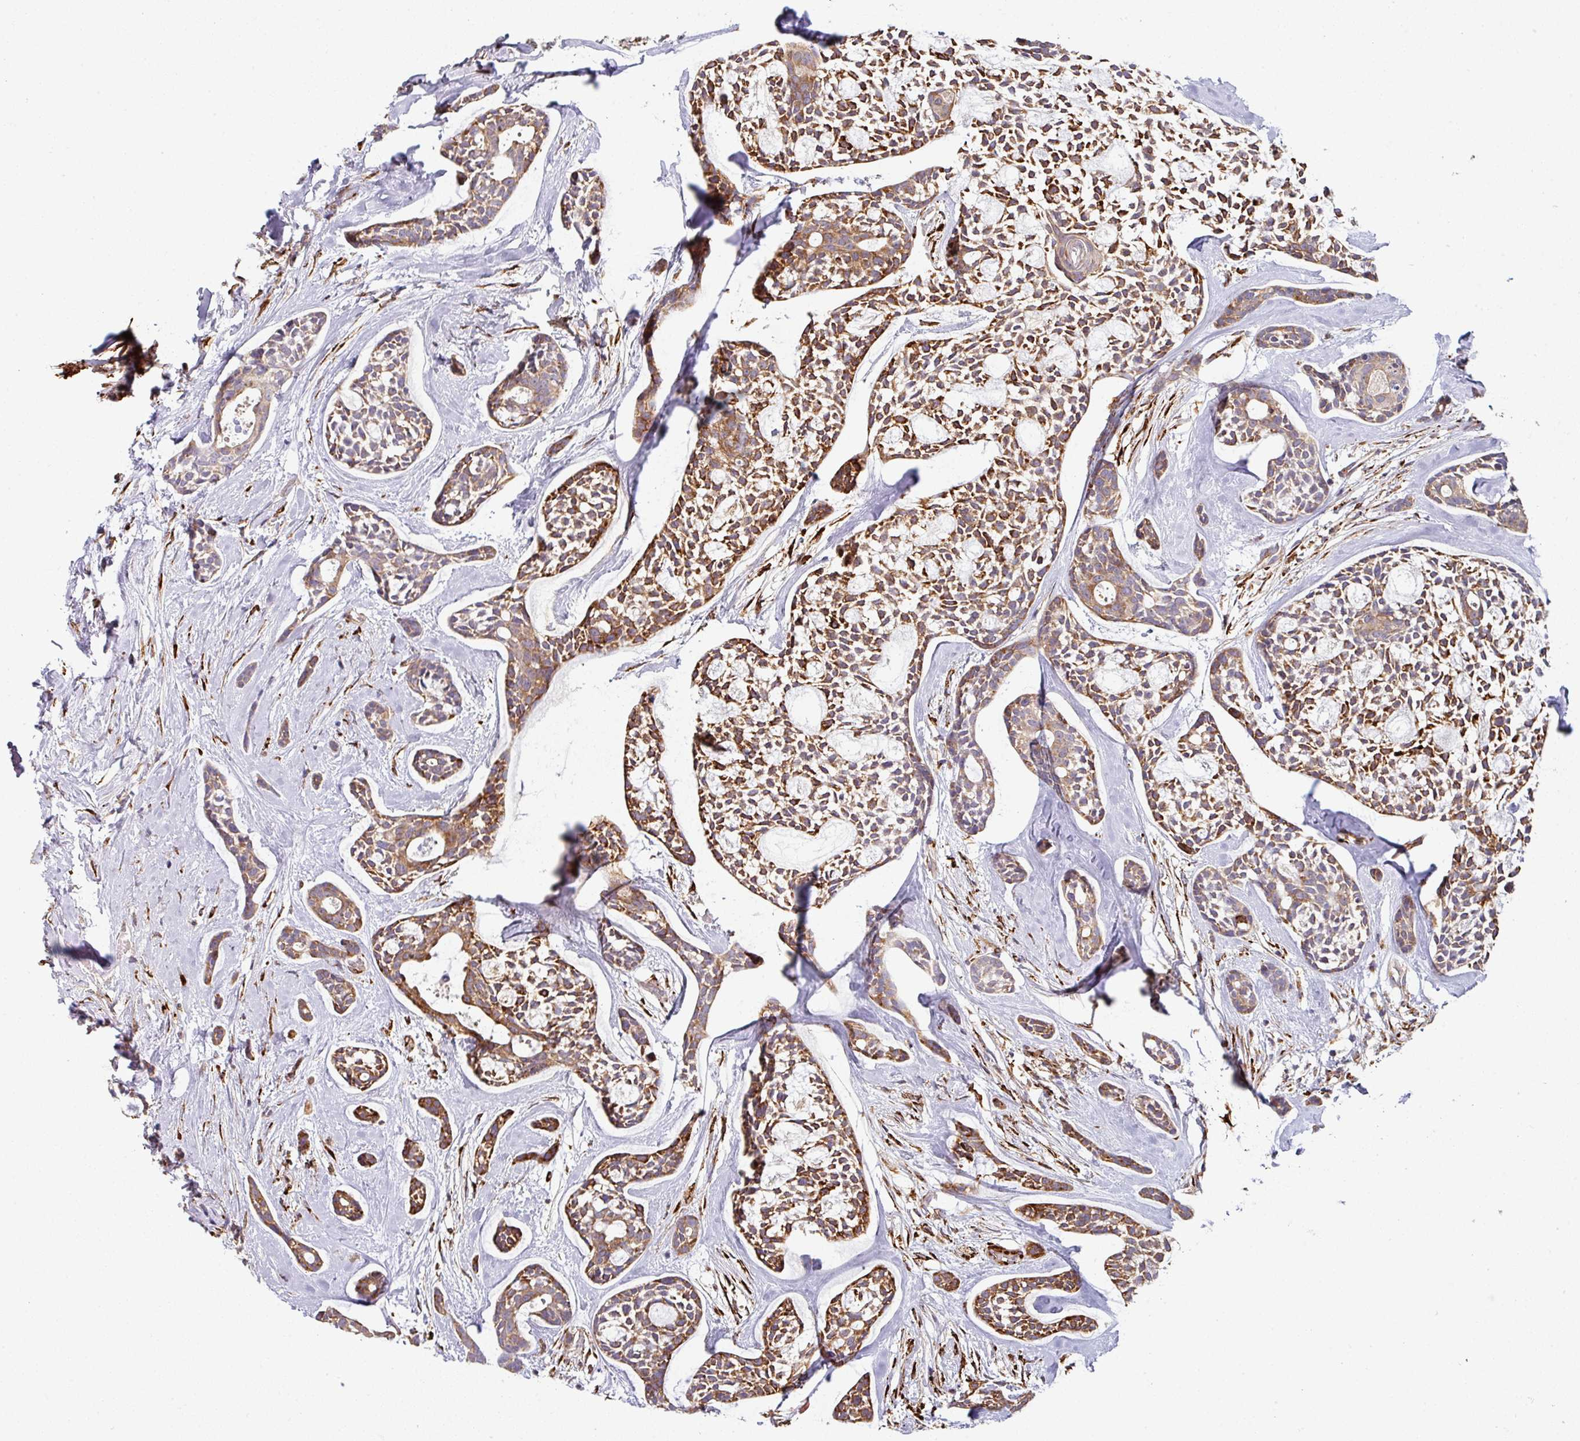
{"staining": {"intensity": "moderate", "quantity": ">75%", "location": "cytoplasmic/membranous"}, "tissue": "head and neck cancer", "cell_type": "Tumor cells", "image_type": "cancer", "snomed": [{"axis": "morphology", "description": "Adenocarcinoma, NOS"}, {"axis": "topography", "description": "Subcutis"}, {"axis": "topography", "description": "Head-Neck"}], "caption": "This micrograph demonstrates head and neck cancer (adenocarcinoma) stained with IHC to label a protein in brown. The cytoplasmic/membranous of tumor cells show moderate positivity for the protein. Nuclei are counter-stained blue.", "gene": "ZNF268", "patient": {"sex": "female", "age": 73}}